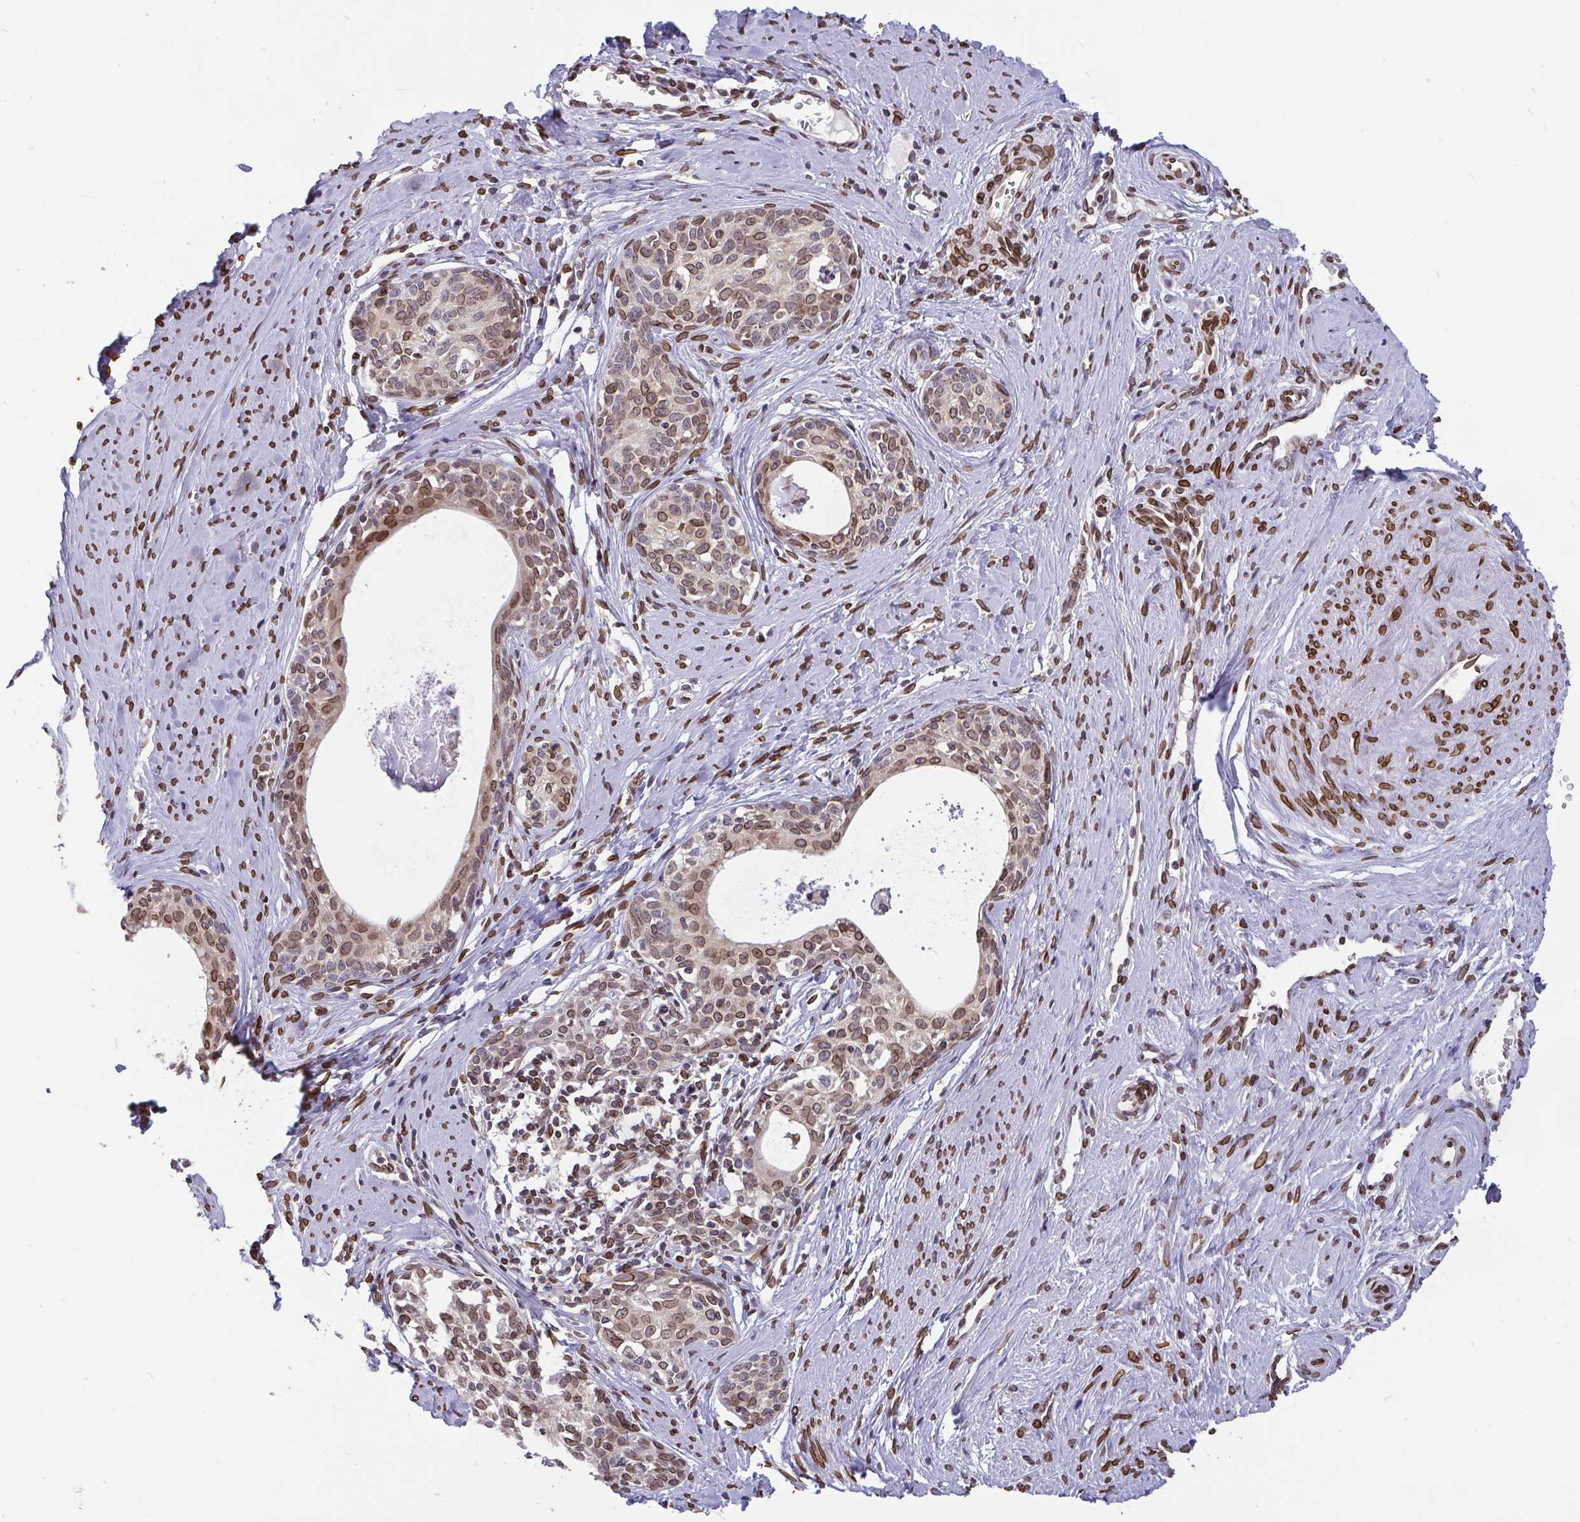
{"staining": {"intensity": "moderate", "quantity": "25%-75%", "location": "cytoplasmic/membranous,nuclear"}, "tissue": "cervical cancer", "cell_type": "Tumor cells", "image_type": "cancer", "snomed": [{"axis": "morphology", "description": "Squamous cell carcinoma, NOS"}, {"axis": "morphology", "description": "Adenocarcinoma, NOS"}, {"axis": "topography", "description": "Cervix"}], "caption": "DAB (3,3'-diaminobenzidine) immunohistochemical staining of human cervical cancer (adenocarcinoma) exhibits moderate cytoplasmic/membranous and nuclear protein staining in approximately 25%-75% of tumor cells. The staining was performed using DAB (3,3'-diaminobenzidine) to visualize the protein expression in brown, while the nuclei were stained in blue with hematoxylin (Magnification: 20x).", "gene": "EMD", "patient": {"sex": "female", "age": 52}}